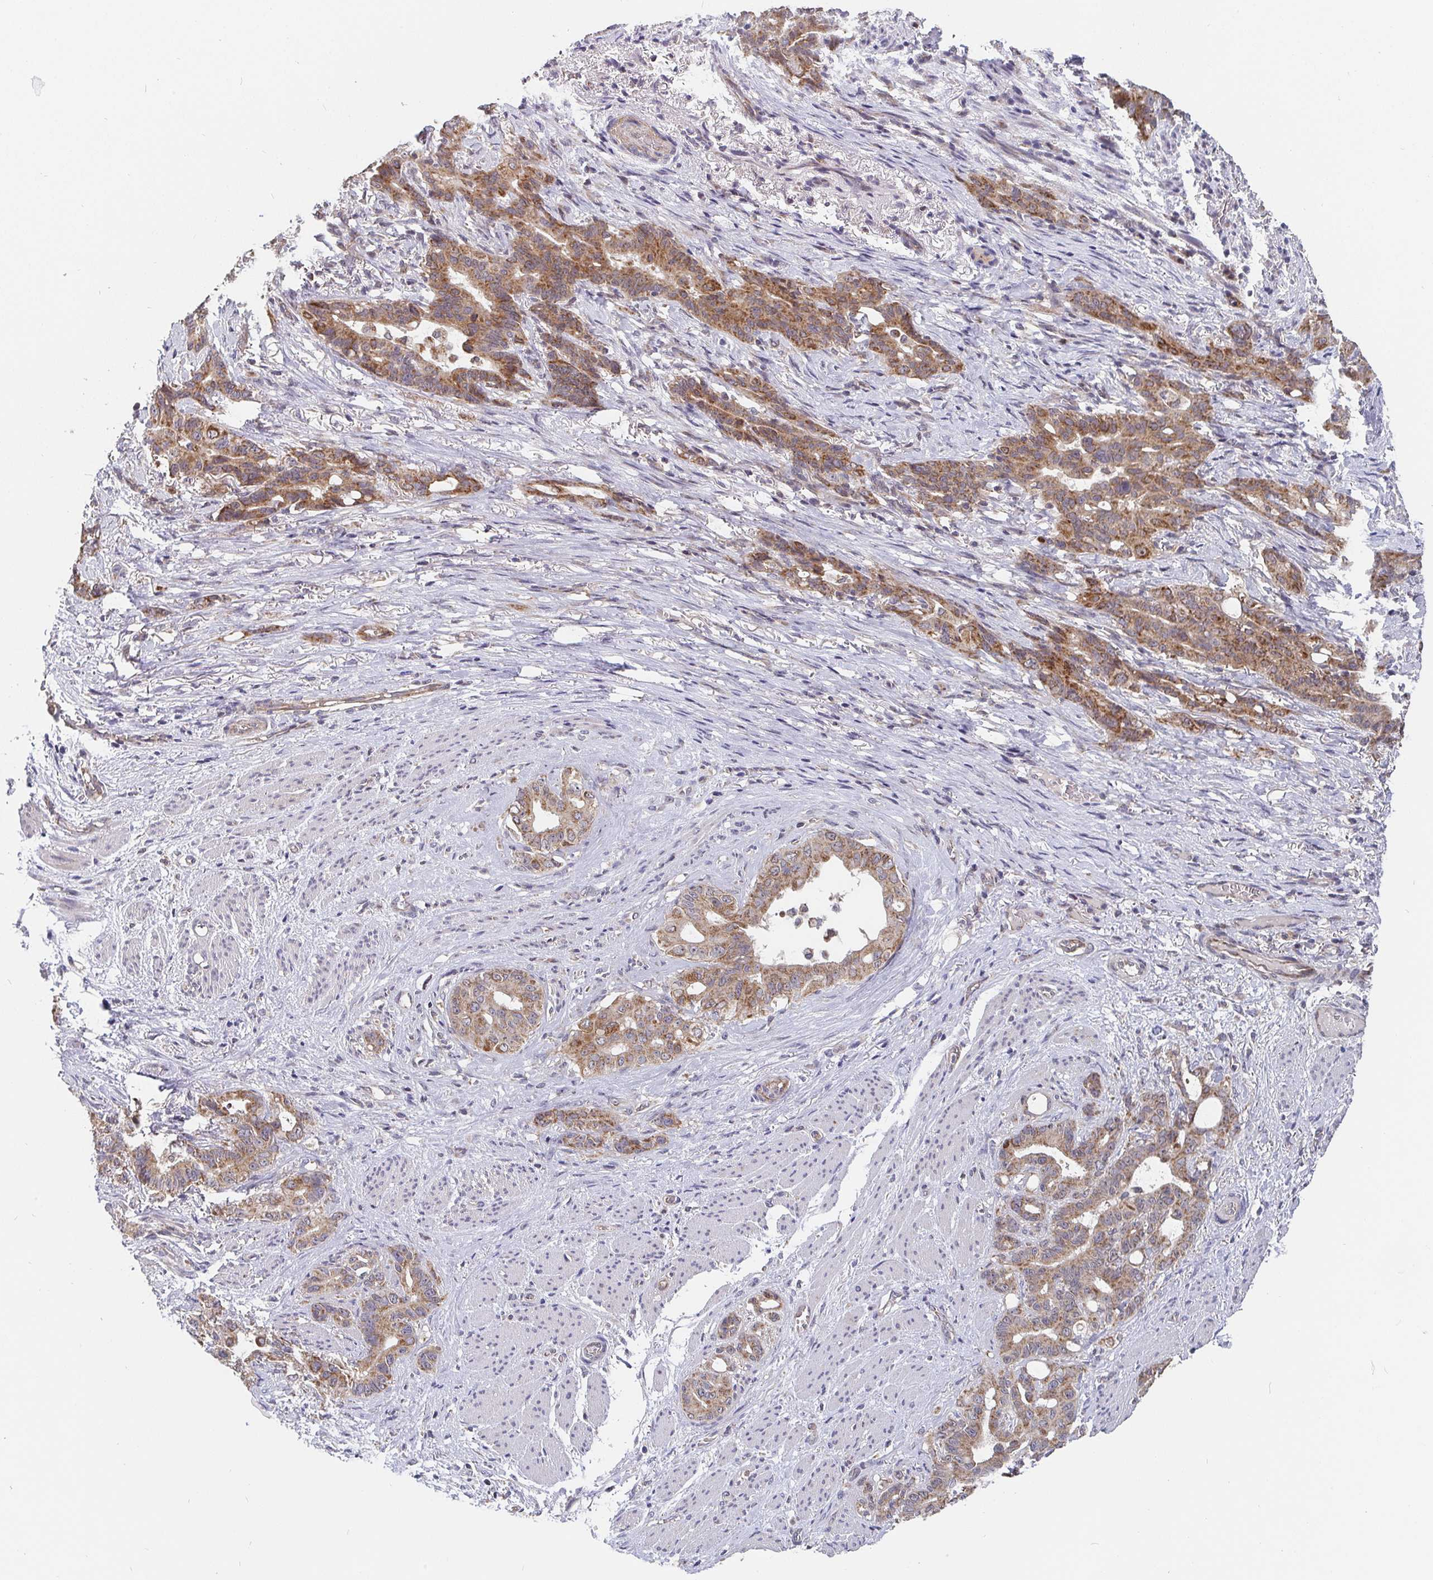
{"staining": {"intensity": "moderate", "quantity": ">75%", "location": "cytoplasmic/membranous"}, "tissue": "stomach cancer", "cell_type": "Tumor cells", "image_type": "cancer", "snomed": [{"axis": "morphology", "description": "Normal tissue, NOS"}, {"axis": "morphology", "description": "Adenocarcinoma, NOS"}, {"axis": "topography", "description": "Esophagus"}, {"axis": "topography", "description": "Stomach, upper"}], "caption": "Protein analysis of stomach adenocarcinoma tissue demonstrates moderate cytoplasmic/membranous positivity in about >75% of tumor cells.", "gene": "PDF", "patient": {"sex": "male", "age": 62}}